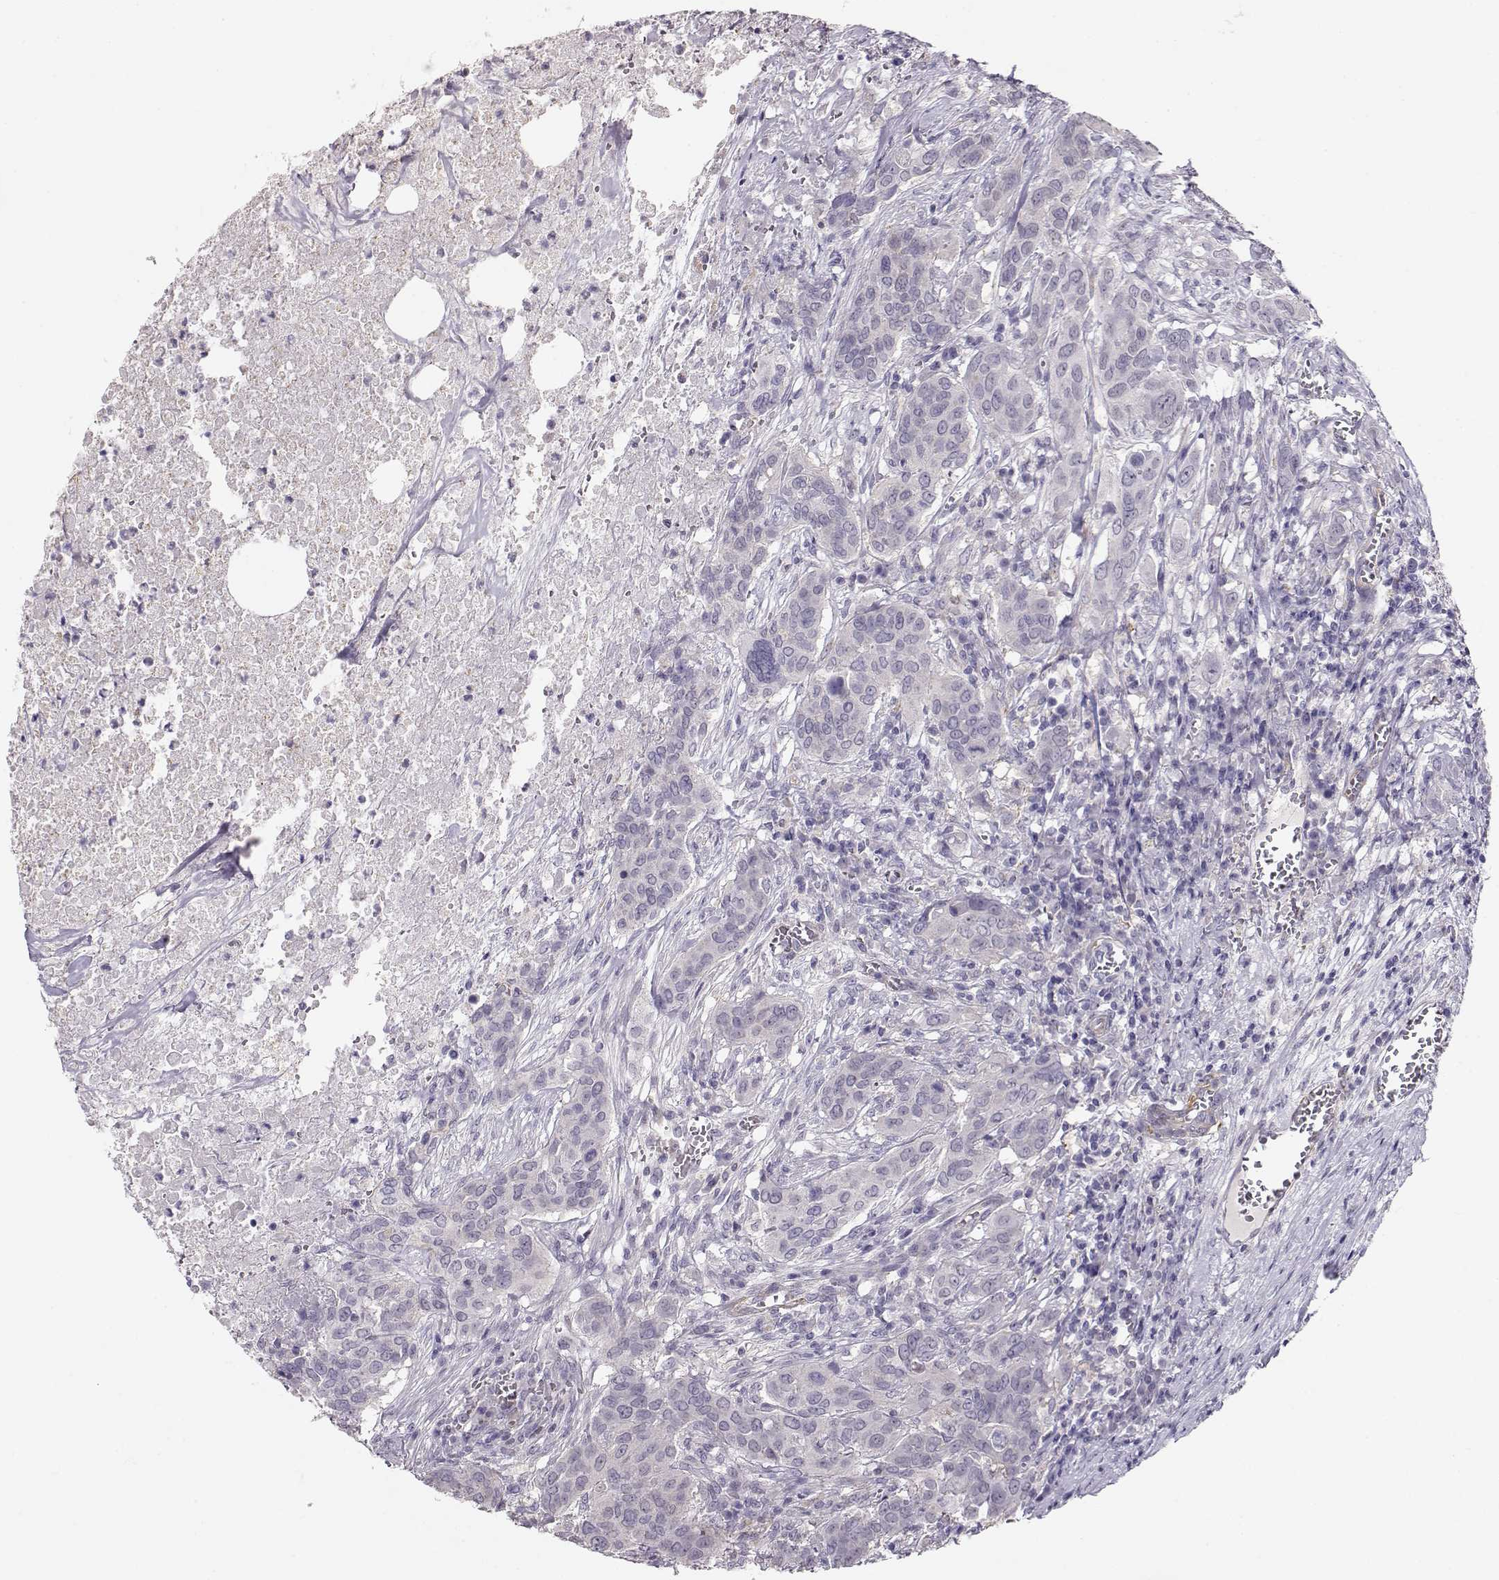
{"staining": {"intensity": "negative", "quantity": "none", "location": "none"}, "tissue": "urothelial cancer", "cell_type": "Tumor cells", "image_type": "cancer", "snomed": [{"axis": "morphology", "description": "Urothelial carcinoma, NOS"}, {"axis": "morphology", "description": "Urothelial carcinoma, High grade"}, {"axis": "topography", "description": "Urinary bladder"}], "caption": "An immunohistochemistry micrograph of transitional cell carcinoma is shown. There is no staining in tumor cells of transitional cell carcinoma.", "gene": "RBM44", "patient": {"sex": "male", "age": 63}}